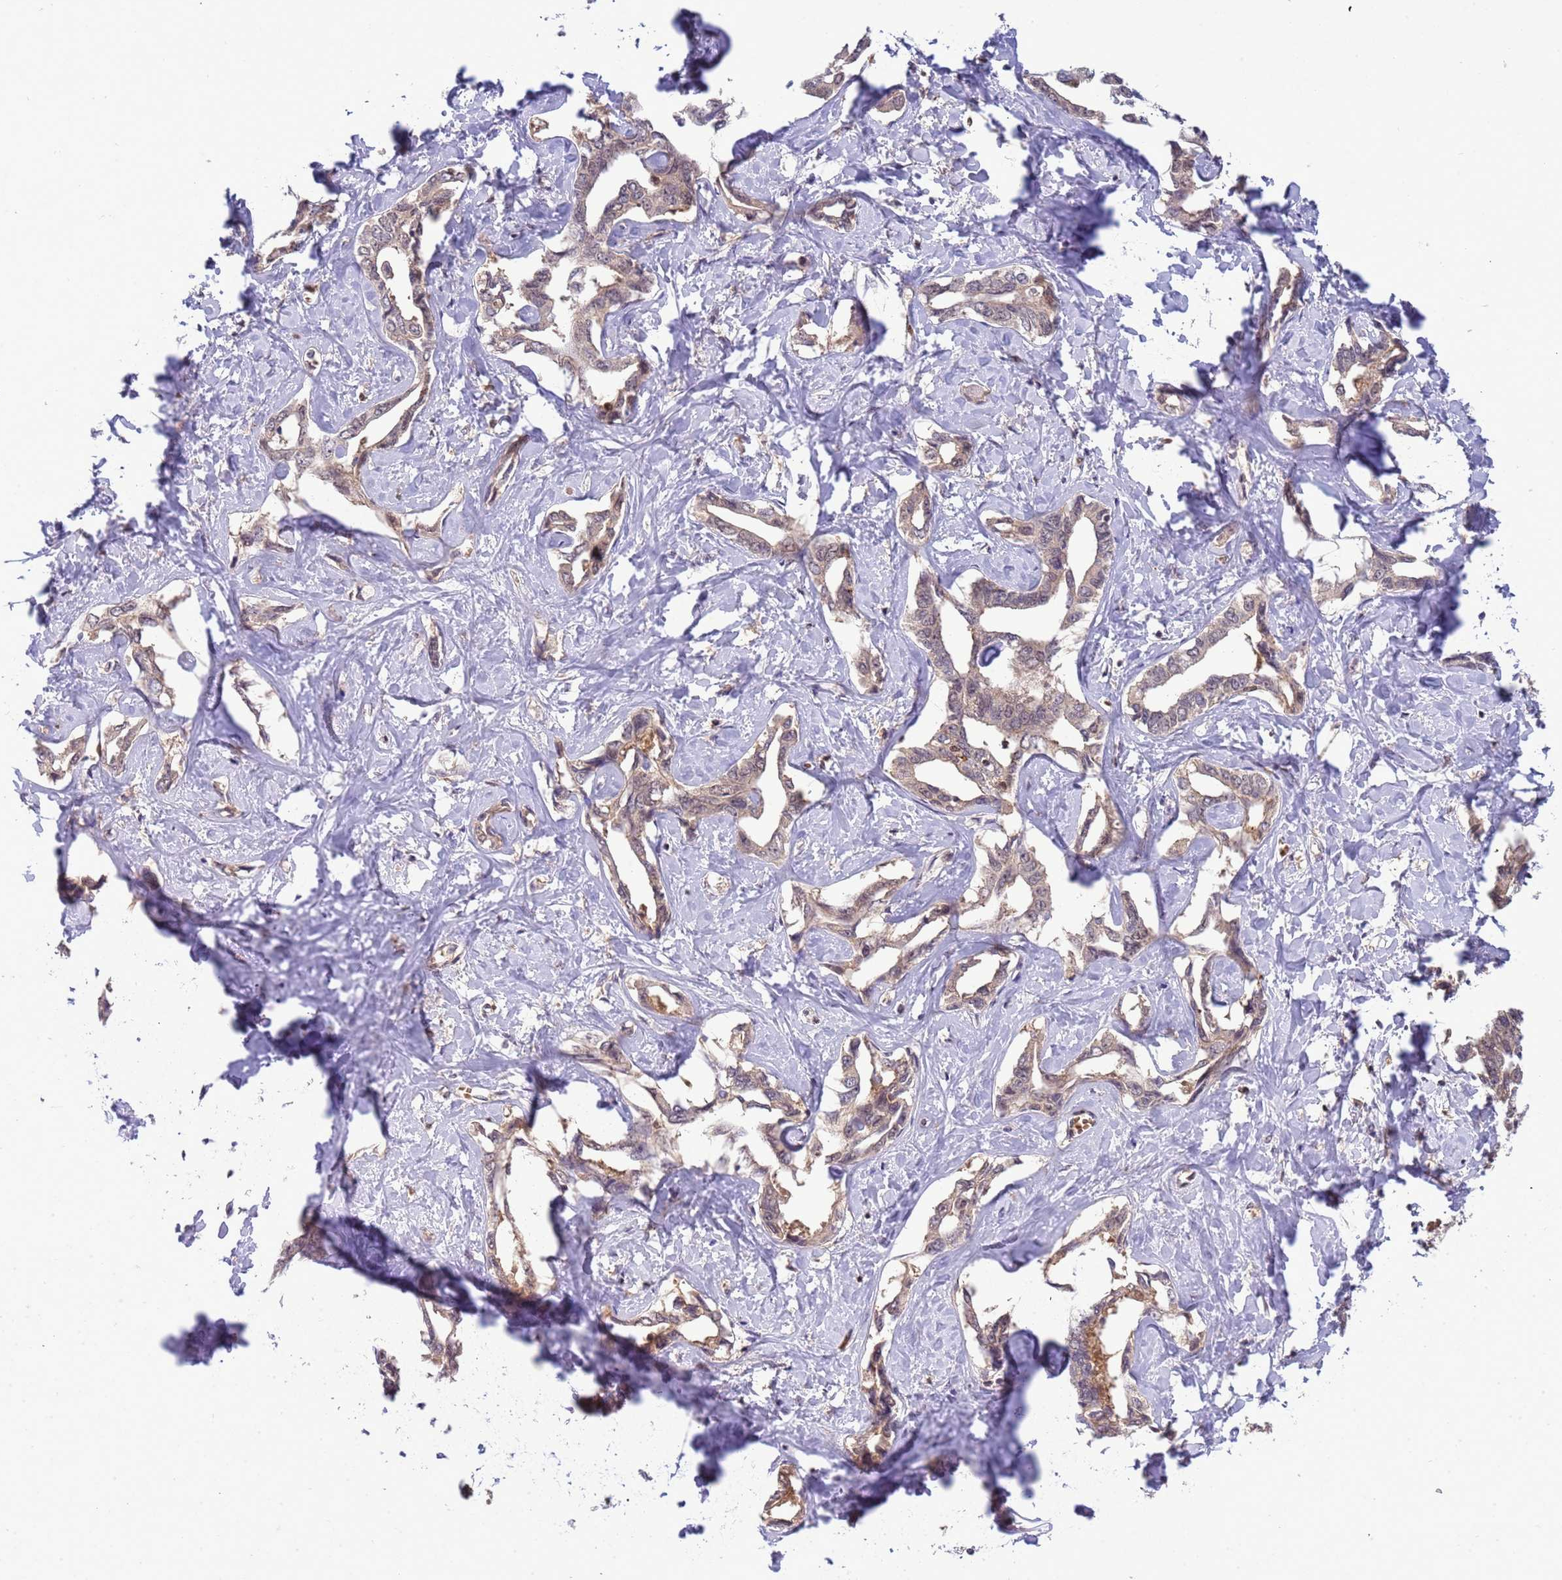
{"staining": {"intensity": "weak", "quantity": "25%-75%", "location": "cytoplasmic/membranous"}, "tissue": "liver cancer", "cell_type": "Tumor cells", "image_type": "cancer", "snomed": [{"axis": "morphology", "description": "Cholangiocarcinoma"}, {"axis": "topography", "description": "Liver"}], "caption": "Liver cancer (cholangiocarcinoma) stained with DAB immunohistochemistry (IHC) reveals low levels of weak cytoplasmic/membranous positivity in approximately 25%-75% of tumor cells. The staining was performed using DAB to visualize the protein expression in brown, while the nuclei were stained in blue with hematoxylin (Magnification: 20x).", "gene": "CD53", "patient": {"sex": "male", "age": 59}}